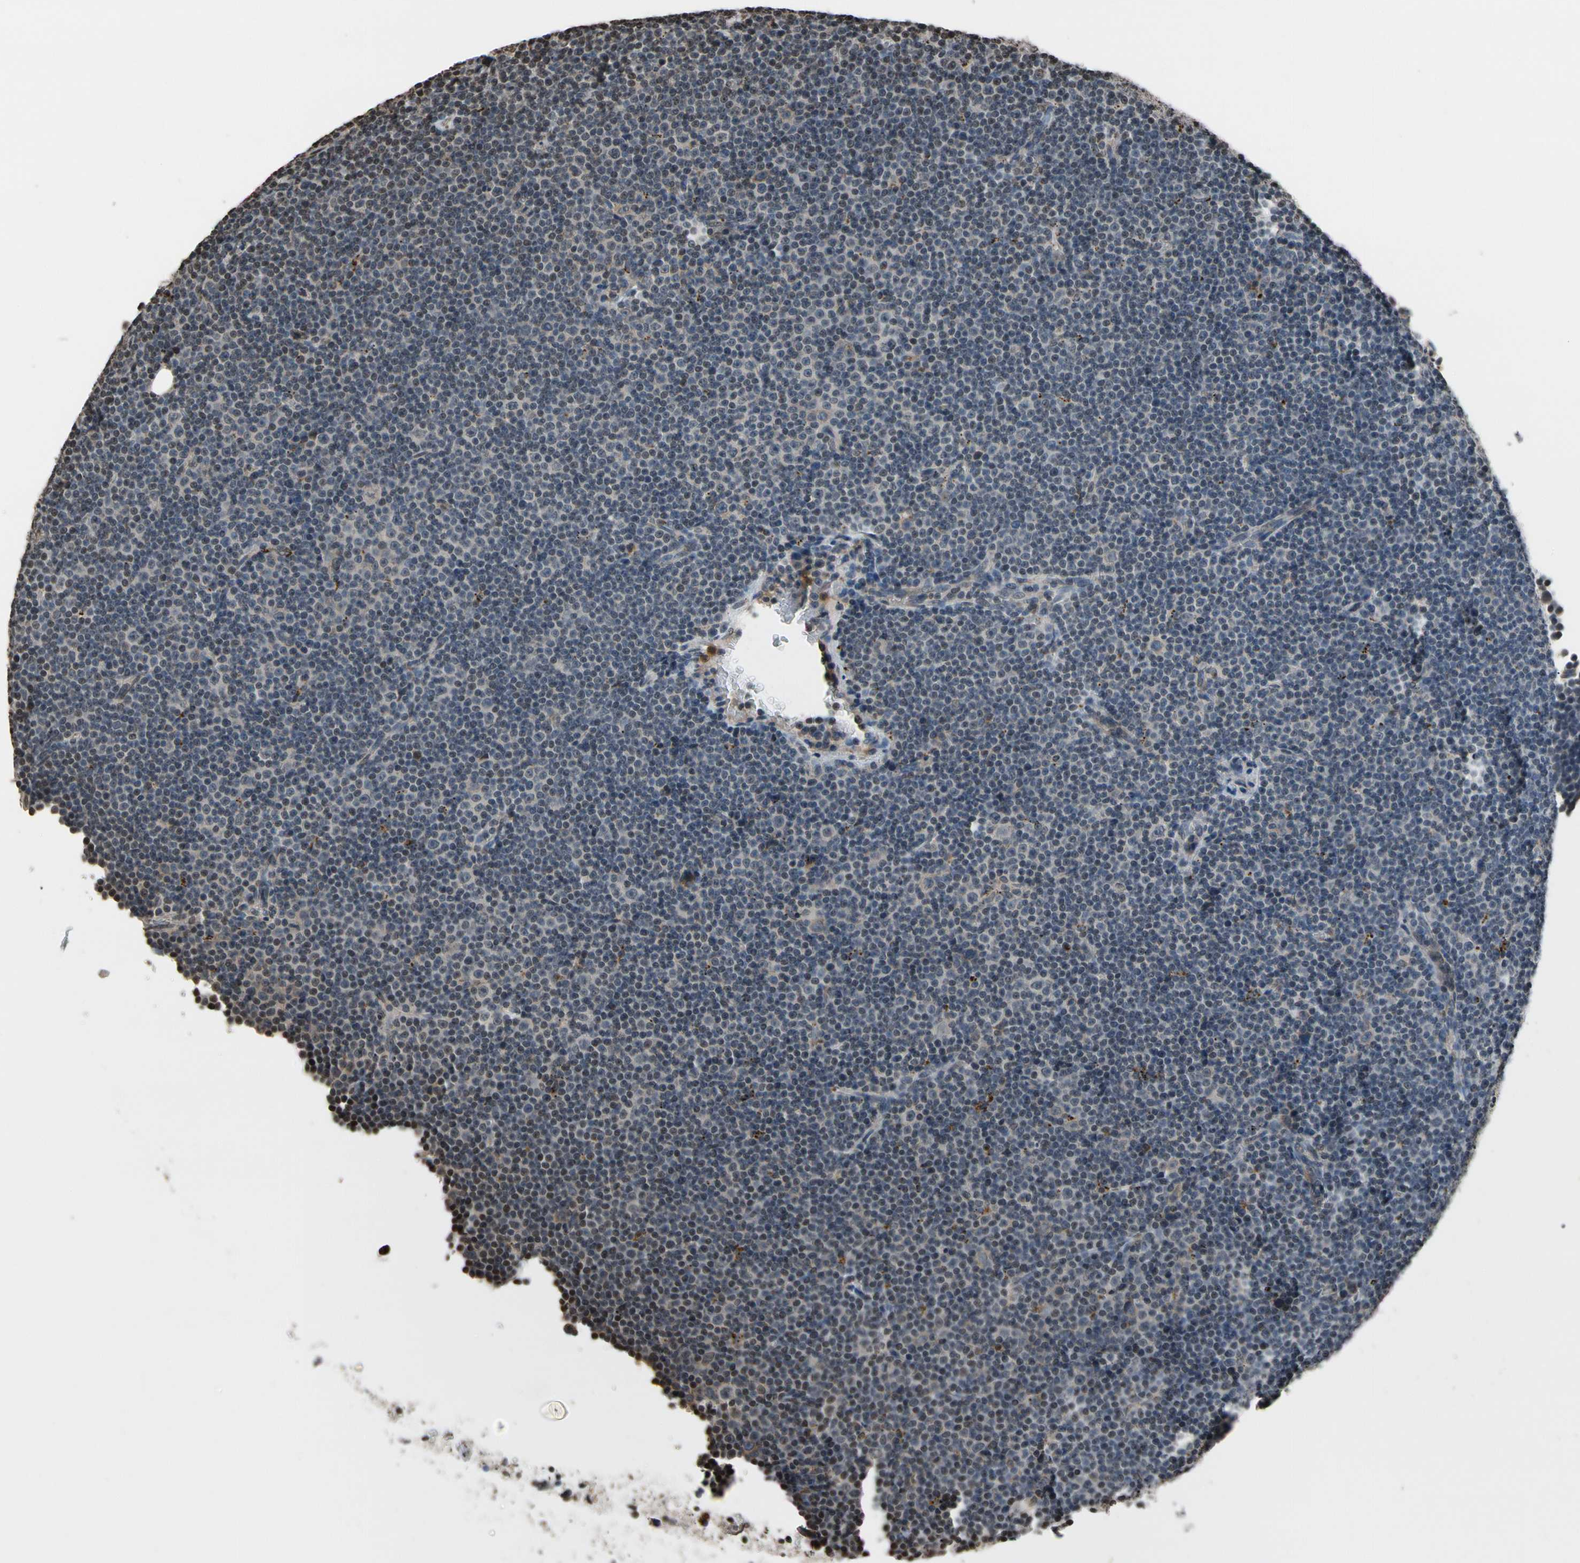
{"staining": {"intensity": "negative", "quantity": "none", "location": "none"}, "tissue": "lymphoma", "cell_type": "Tumor cells", "image_type": "cancer", "snomed": [{"axis": "morphology", "description": "Malignant lymphoma, non-Hodgkin's type, Low grade"}, {"axis": "topography", "description": "Lymph node"}], "caption": "The histopathology image displays no staining of tumor cells in low-grade malignant lymphoma, non-Hodgkin's type. The staining was performed using DAB to visualize the protein expression in brown, while the nuclei were stained in blue with hematoxylin (Magnification: 20x).", "gene": "HIPK2", "patient": {"sex": "female", "age": 67}}